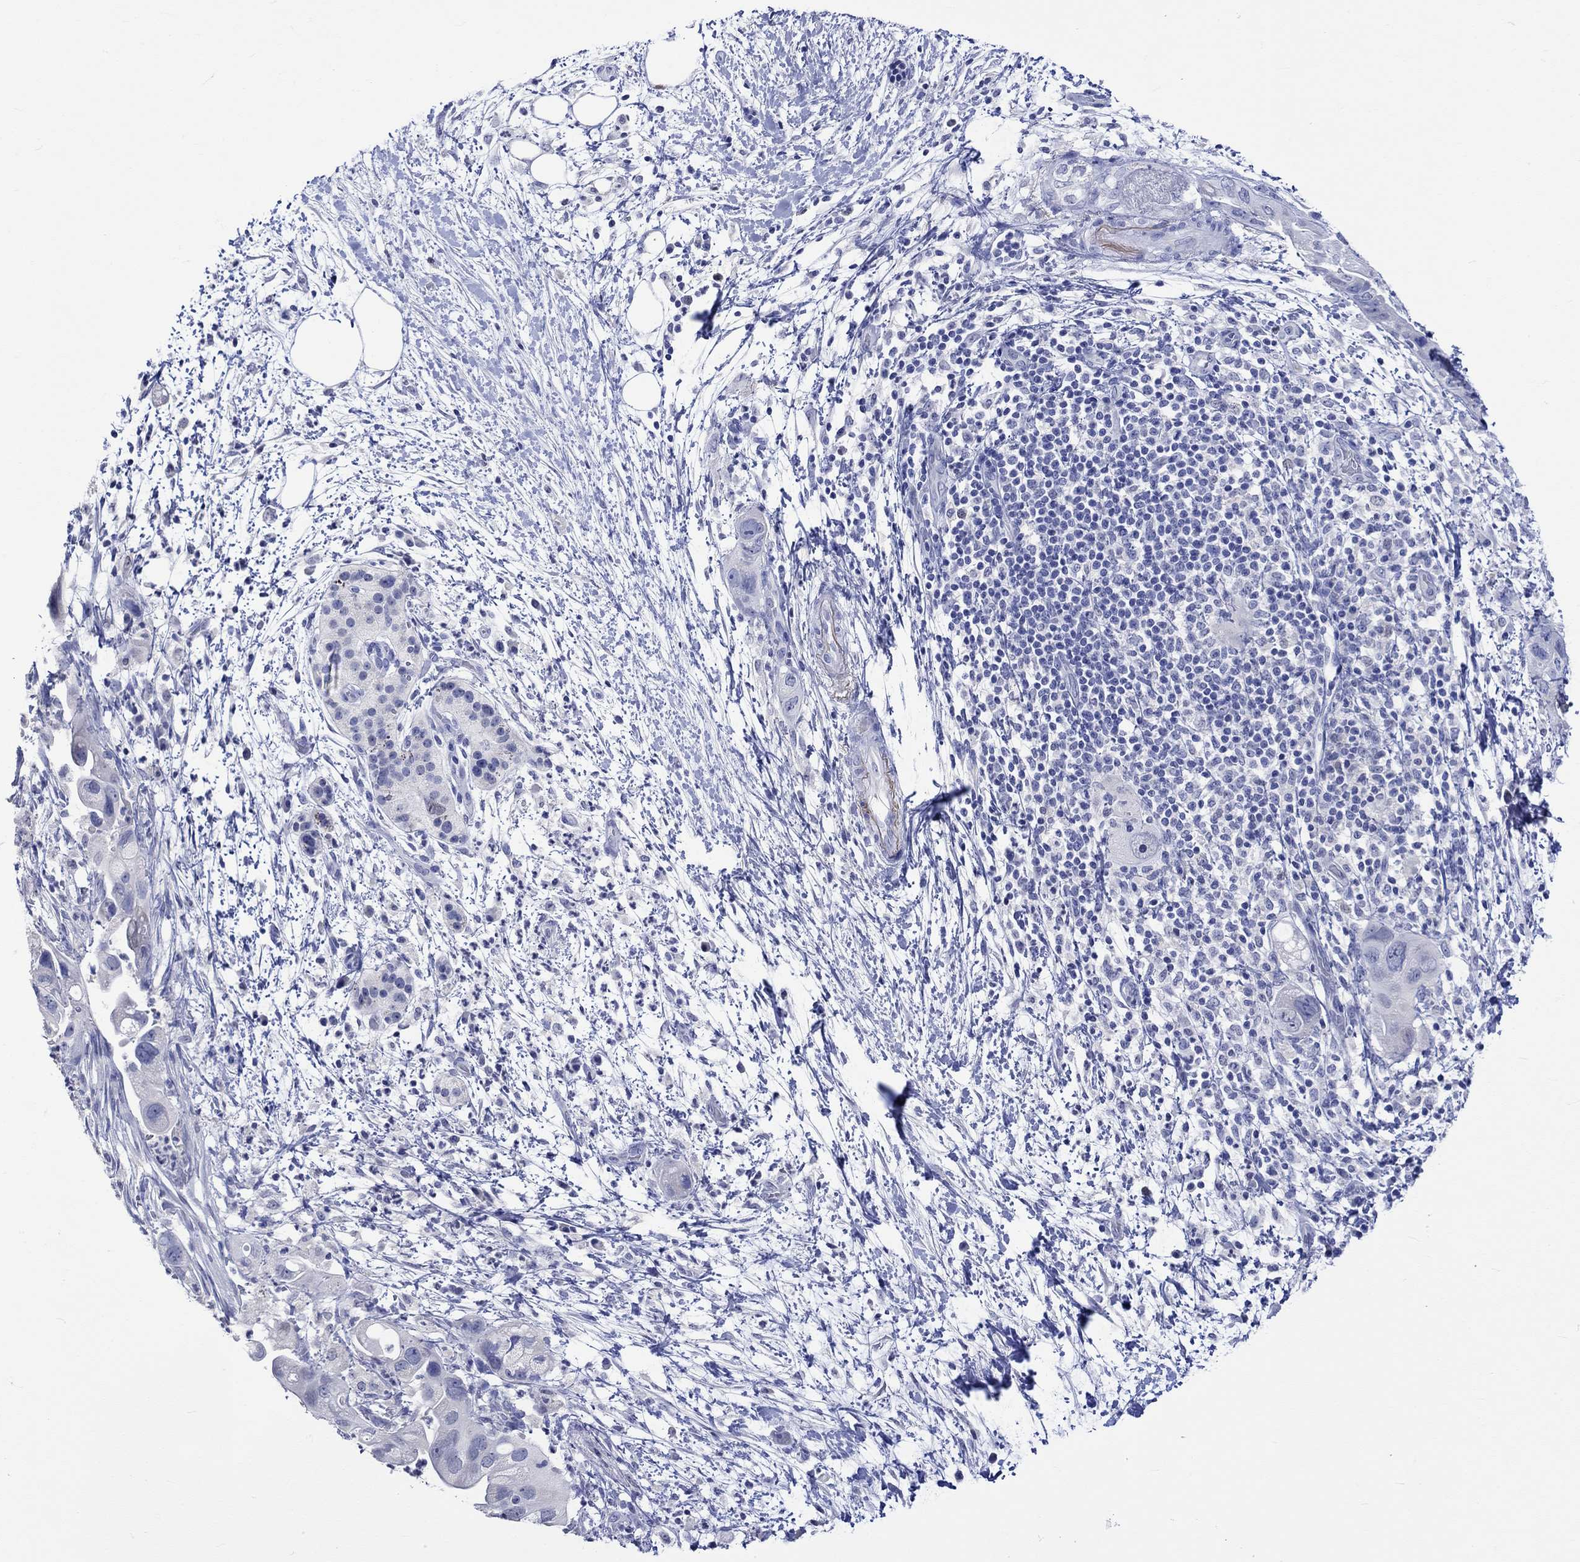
{"staining": {"intensity": "negative", "quantity": "none", "location": "none"}, "tissue": "pancreatic cancer", "cell_type": "Tumor cells", "image_type": "cancer", "snomed": [{"axis": "morphology", "description": "Adenocarcinoma, NOS"}, {"axis": "topography", "description": "Pancreas"}], "caption": "This is an immunohistochemistry (IHC) histopathology image of pancreatic adenocarcinoma. There is no expression in tumor cells.", "gene": "KLHL35", "patient": {"sex": "female", "age": 72}}